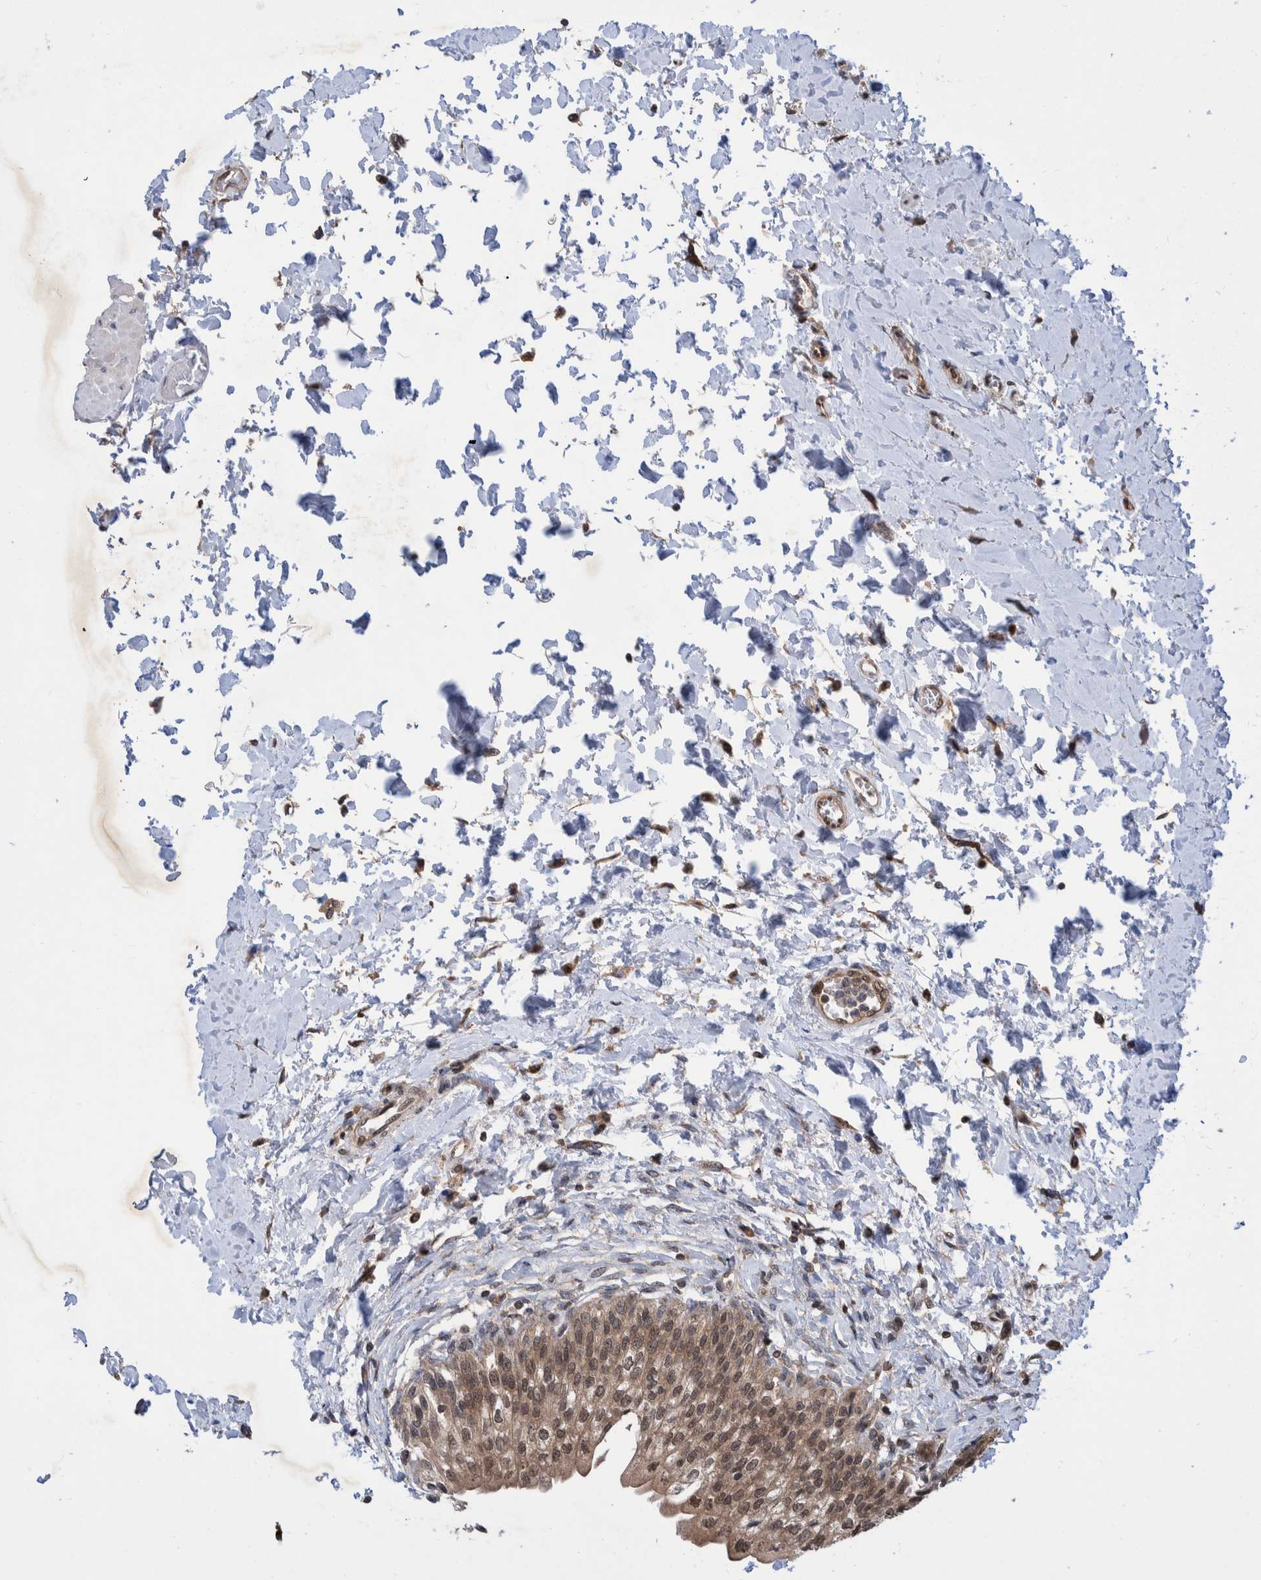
{"staining": {"intensity": "moderate", "quantity": ">75%", "location": "cytoplasmic/membranous,nuclear"}, "tissue": "urinary bladder", "cell_type": "Urothelial cells", "image_type": "normal", "snomed": [{"axis": "morphology", "description": "Normal tissue, NOS"}, {"axis": "topography", "description": "Urinary bladder"}], "caption": "Protein staining by IHC displays moderate cytoplasmic/membranous,nuclear staining in approximately >75% of urothelial cells in normal urinary bladder.", "gene": "PLPBP", "patient": {"sex": "male", "age": 55}}